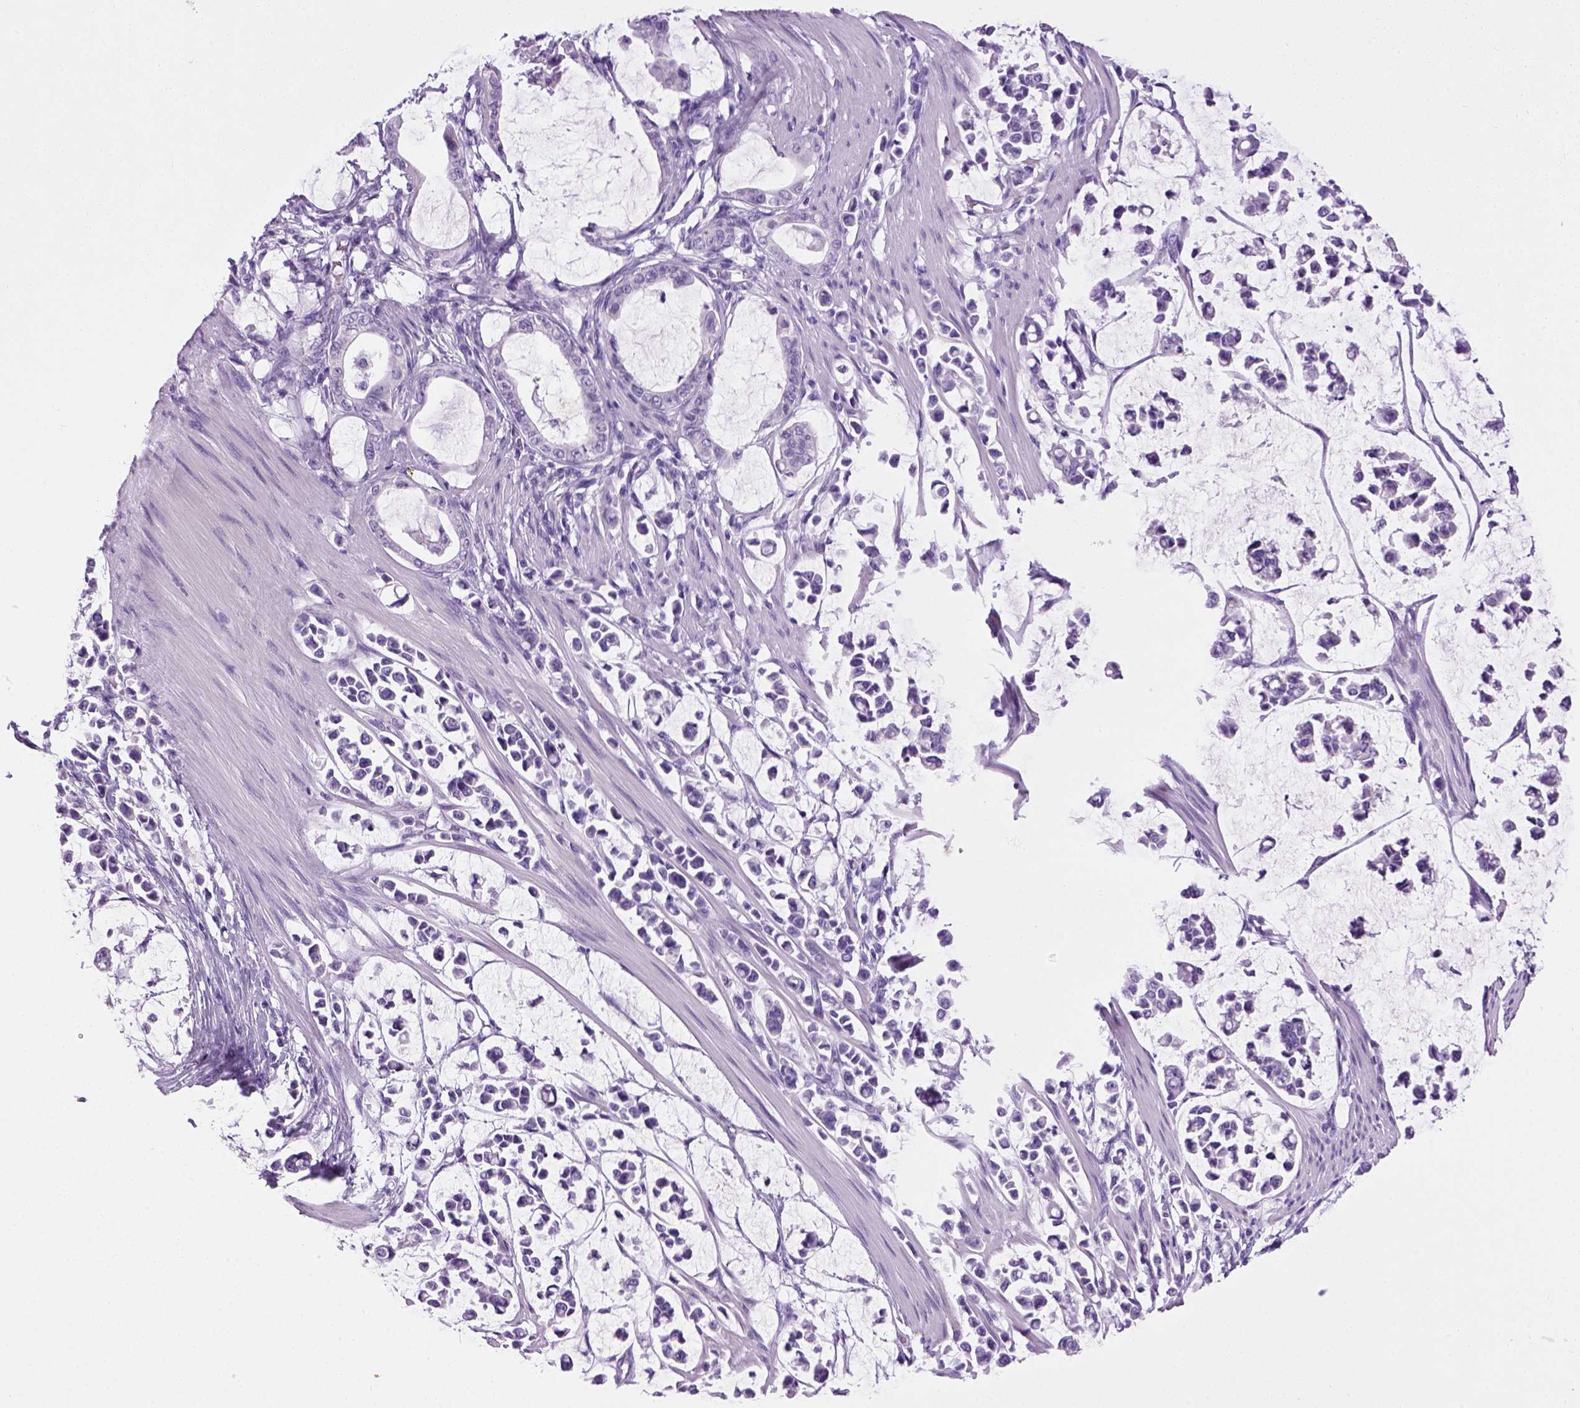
{"staining": {"intensity": "negative", "quantity": "none", "location": "none"}, "tissue": "stomach cancer", "cell_type": "Tumor cells", "image_type": "cancer", "snomed": [{"axis": "morphology", "description": "Adenocarcinoma, NOS"}, {"axis": "topography", "description": "Stomach"}], "caption": "There is no significant positivity in tumor cells of stomach adenocarcinoma.", "gene": "SGCG", "patient": {"sex": "male", "age": 82}}